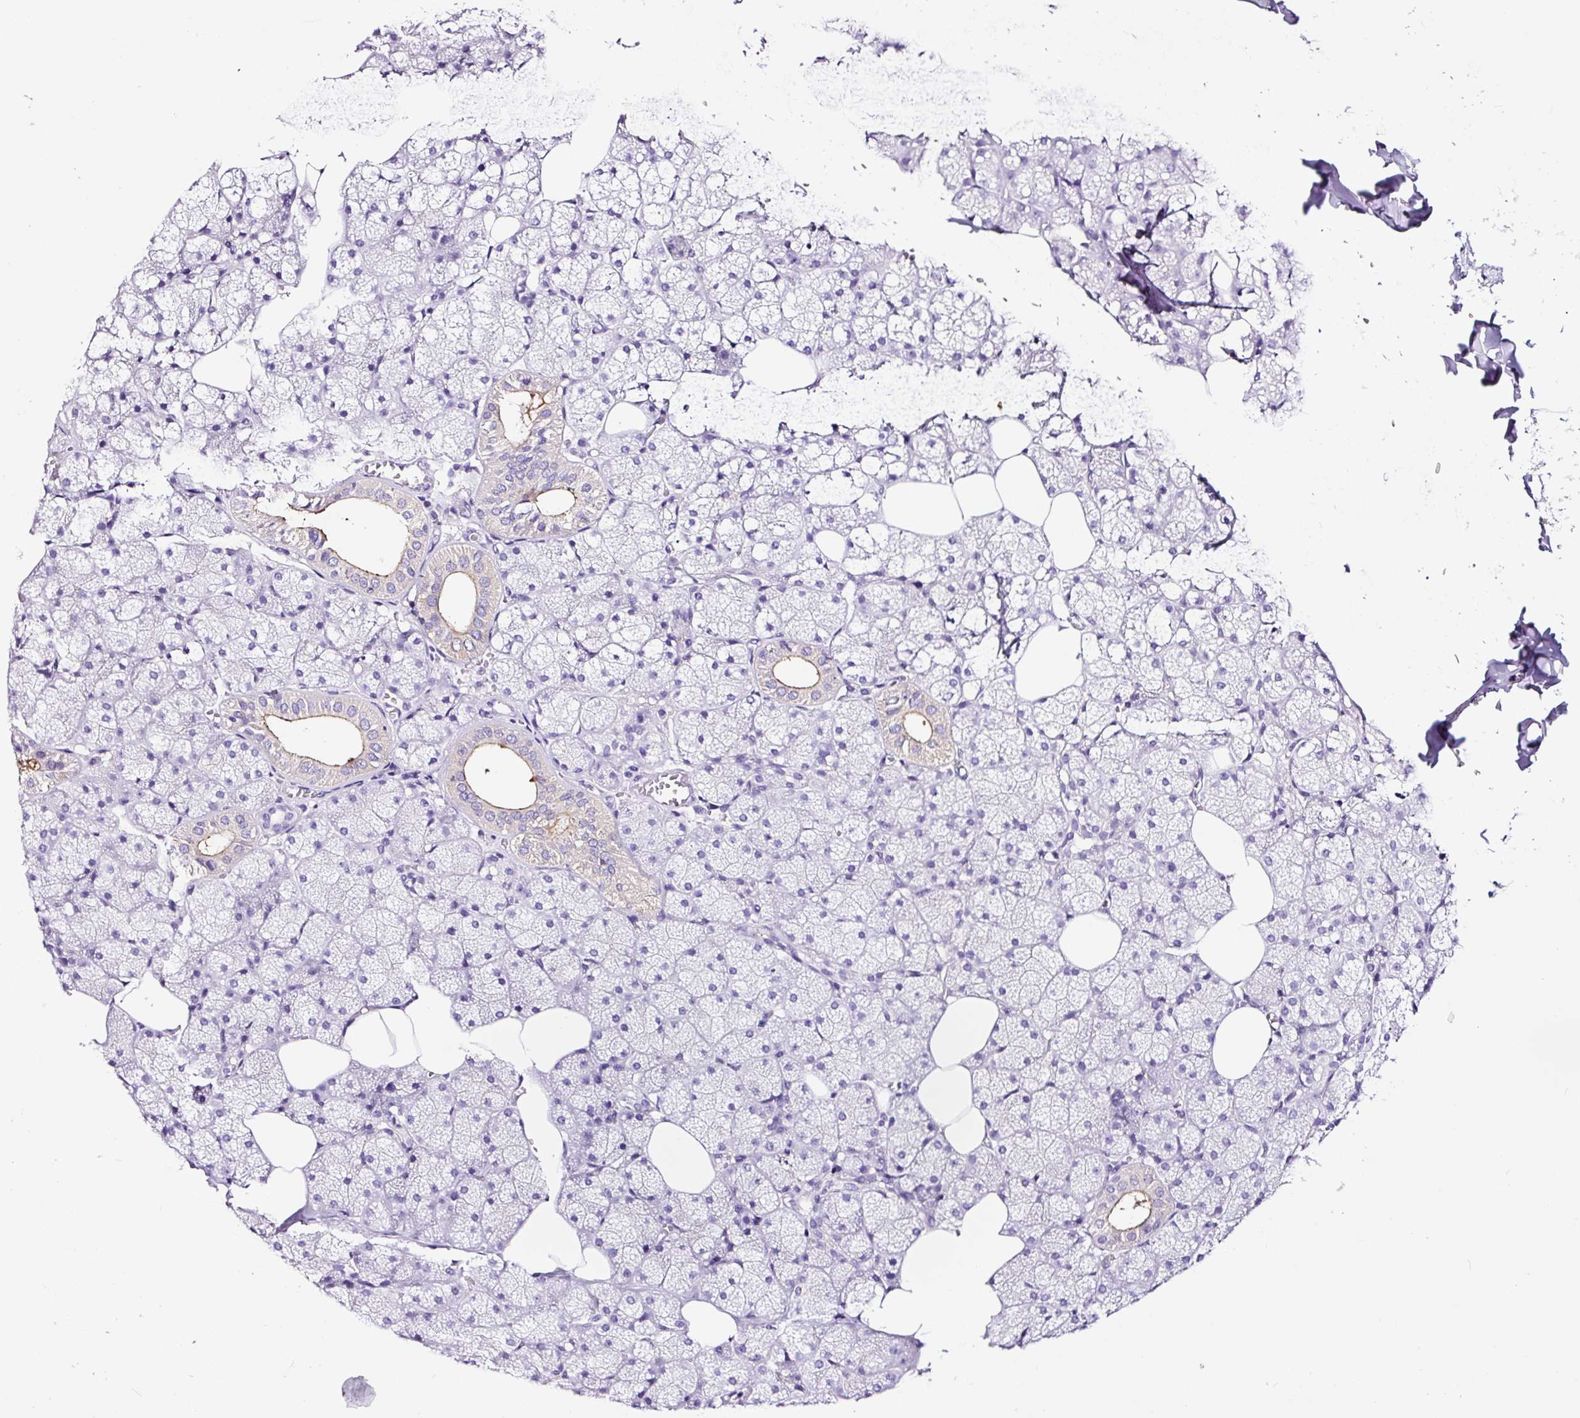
{"staining": {"intensity": "moderate", "quantity": "<25%", "location": "cytoplasmic/membranous"}, "tissue": "salivary gland", "cell_type": "Glandular cells", "image_type": "normal", "snomed": [{"axis": "morphology", "description": "Normal tissue, NOS"}, {"axis": "topography", "description": "Salivary gland"}, {"axis": "topography", "description": "Peripheral nerve tissue"}], "caption": "Unremarkable salivary gland exhibits moderate cytoplasmic/membranous staining in about <25% of glandular cells (brown staining indicates protein expression, while blue staining denotes nuclei)..", "gene": "FBXL7", "patient": {"sex": "male", "age": 38}}